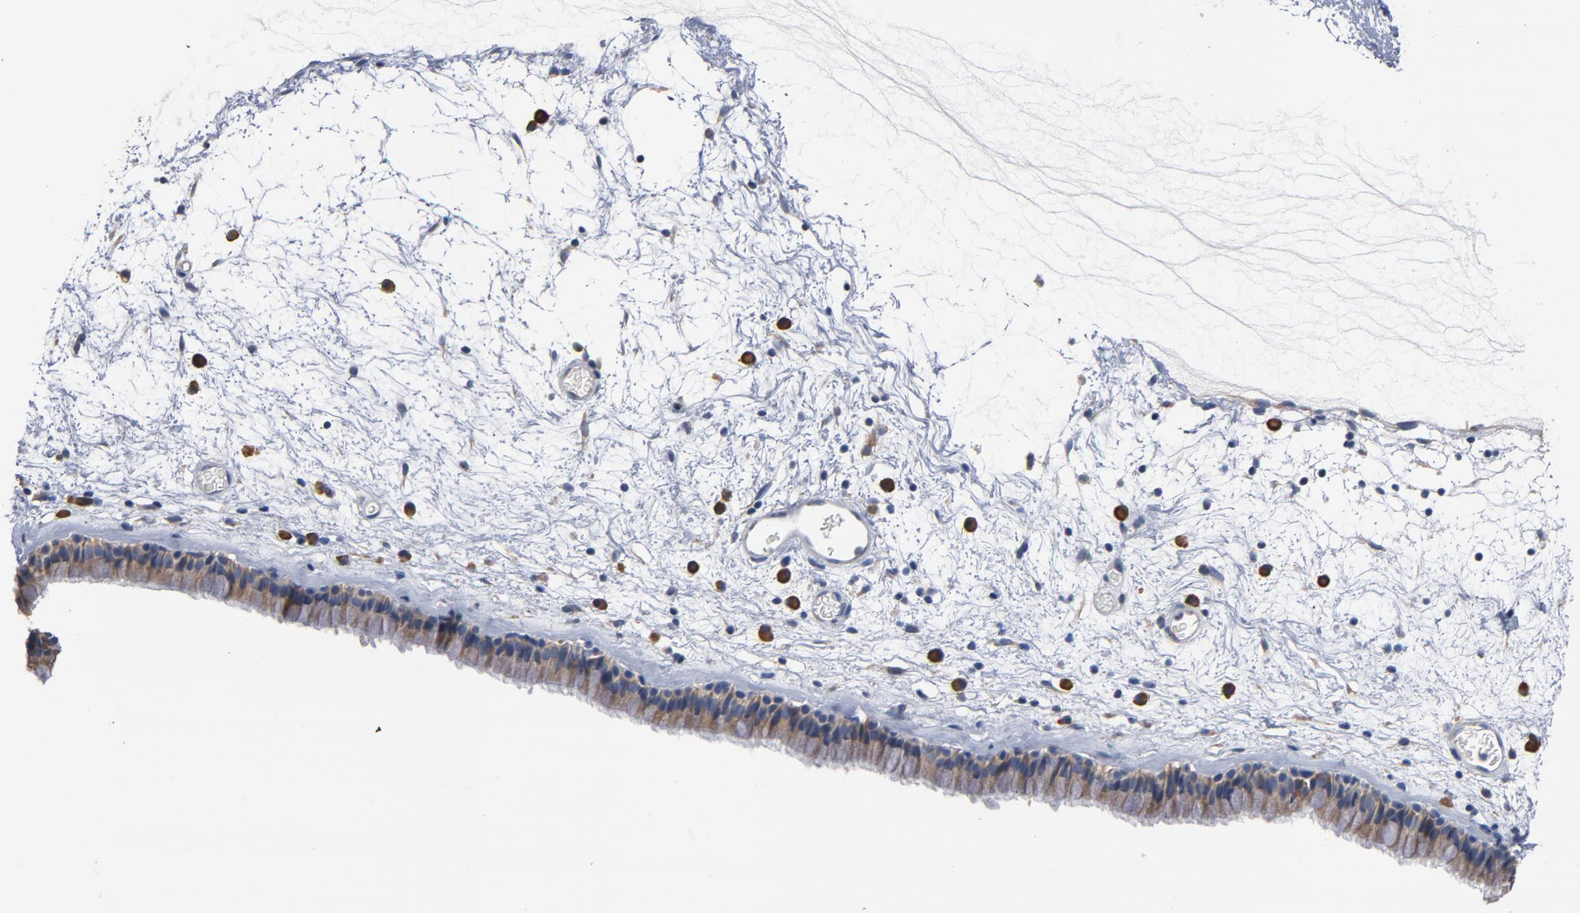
{"staining": {"intensity": "moderate", "quantity": ">75%", "location": "cytoplasmic/membranous"}, "tissue": "nasopharynx", "cell_type": "Respiratory epithelial cells", "image_type": "normal", "snomed": [{"axis": "morphology", "description": "Normal tissue, NOS"}, {"axis": "morphology", "description": "Inflammation, NOS"}, {"axis": "topography", "description": "Nasopharynx"}], "caption": "Respiratory epithelial cells reveal medium levels of moderate cytoplasmic/membranous positivity in about >75% of cells in normal human nasopharynx.", "gene": "TLR4", "patient": {"sex": "male", "age": 48}}